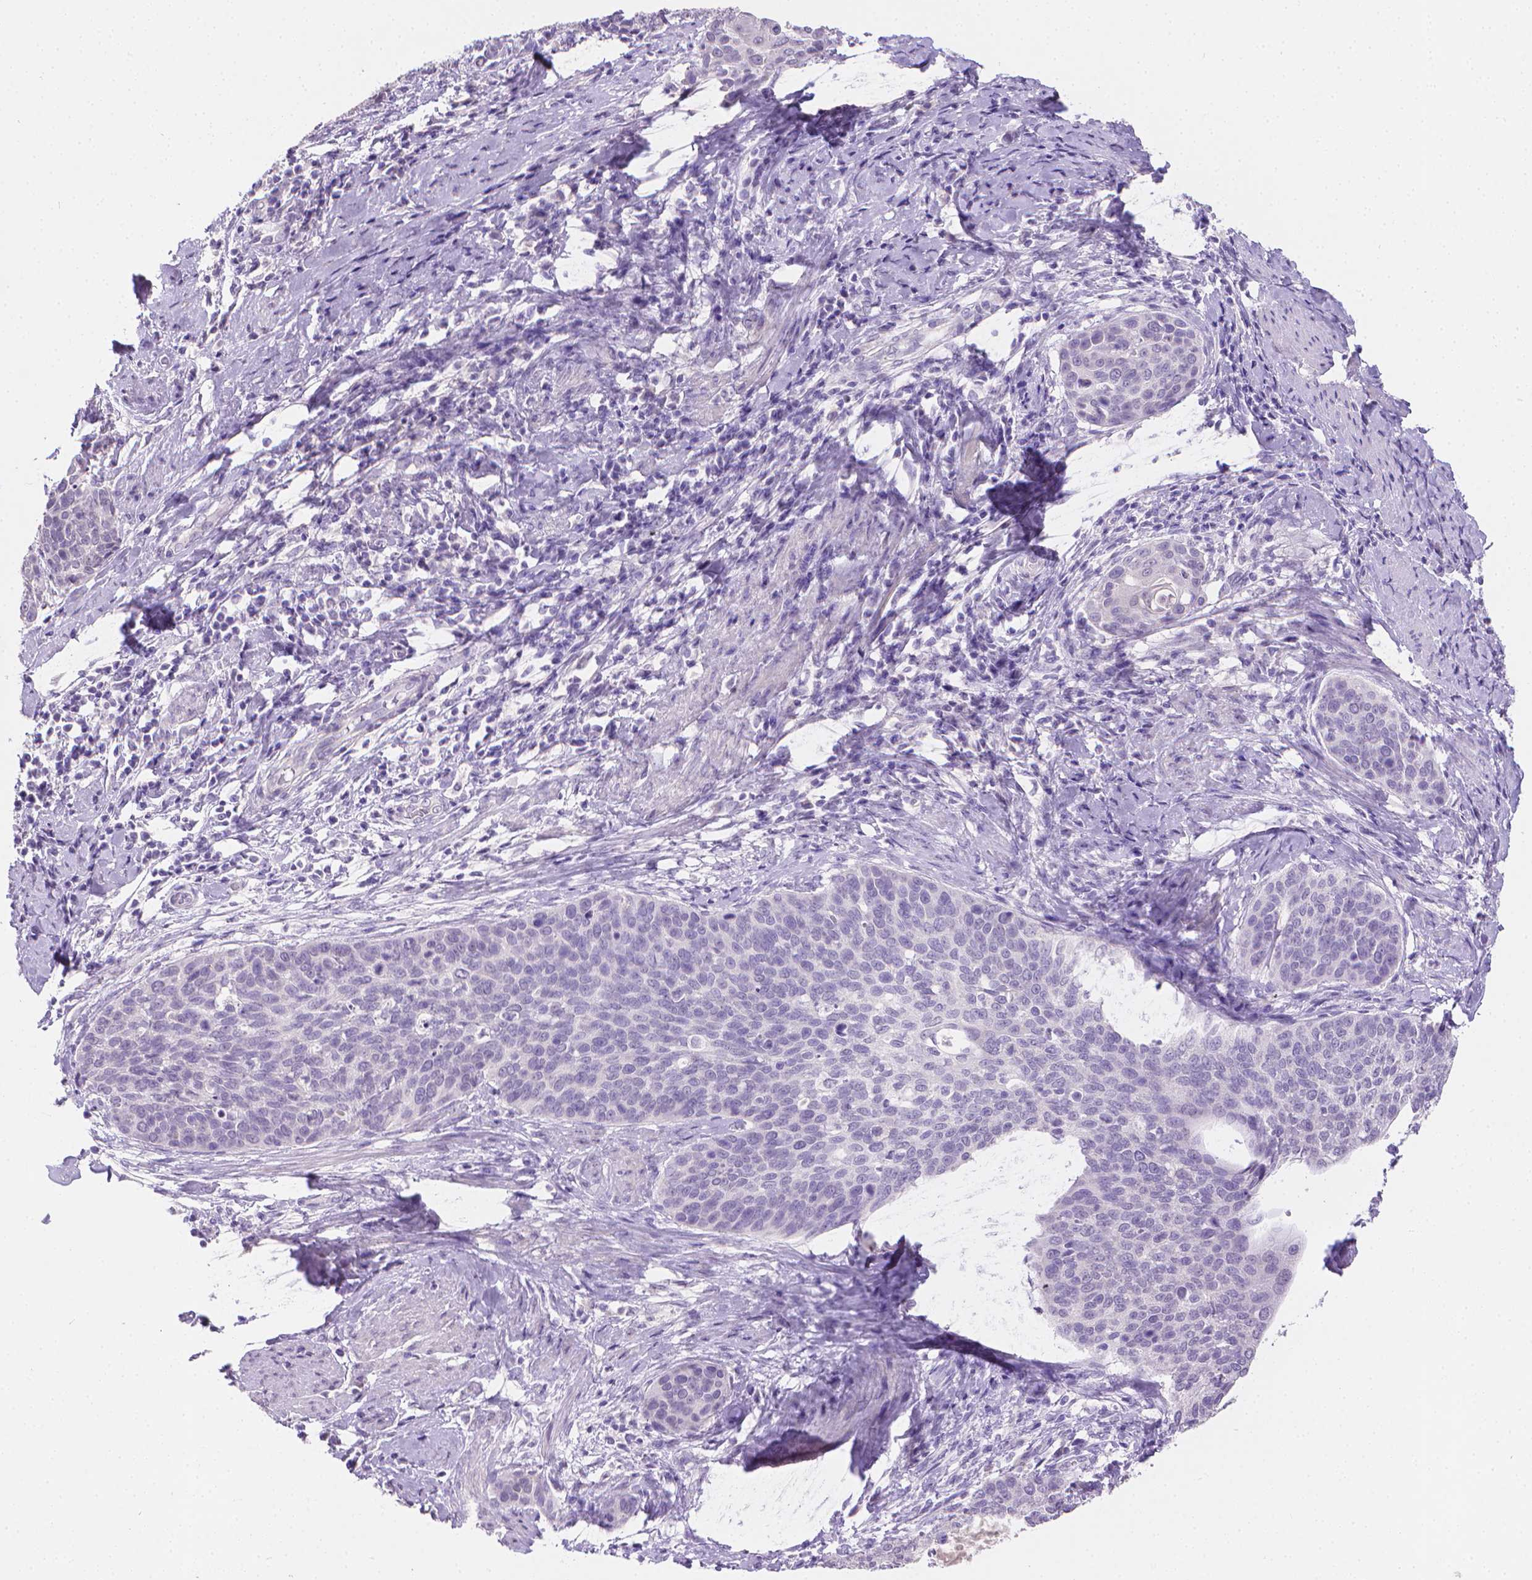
{"staining": {"intensity": "negative", "quantity": "none", "location": "none"}, "tissue": "cervical cancer", "cell_type": "Tumor cells", "image_type": "cancer", "snomed": [{"axis": "morphology", "description": "Squamous cell carcinoma, NOS"}, {"axis": "topography", "description": "Cervix"}], "caption": "This is an immunohistochemistry histopathology image of cervical cancer (squamous cell carcinoma). There is no positivity in tumor cells.", "gene": "TNNI2", "patient": {"sex": "female", "age": 69}}